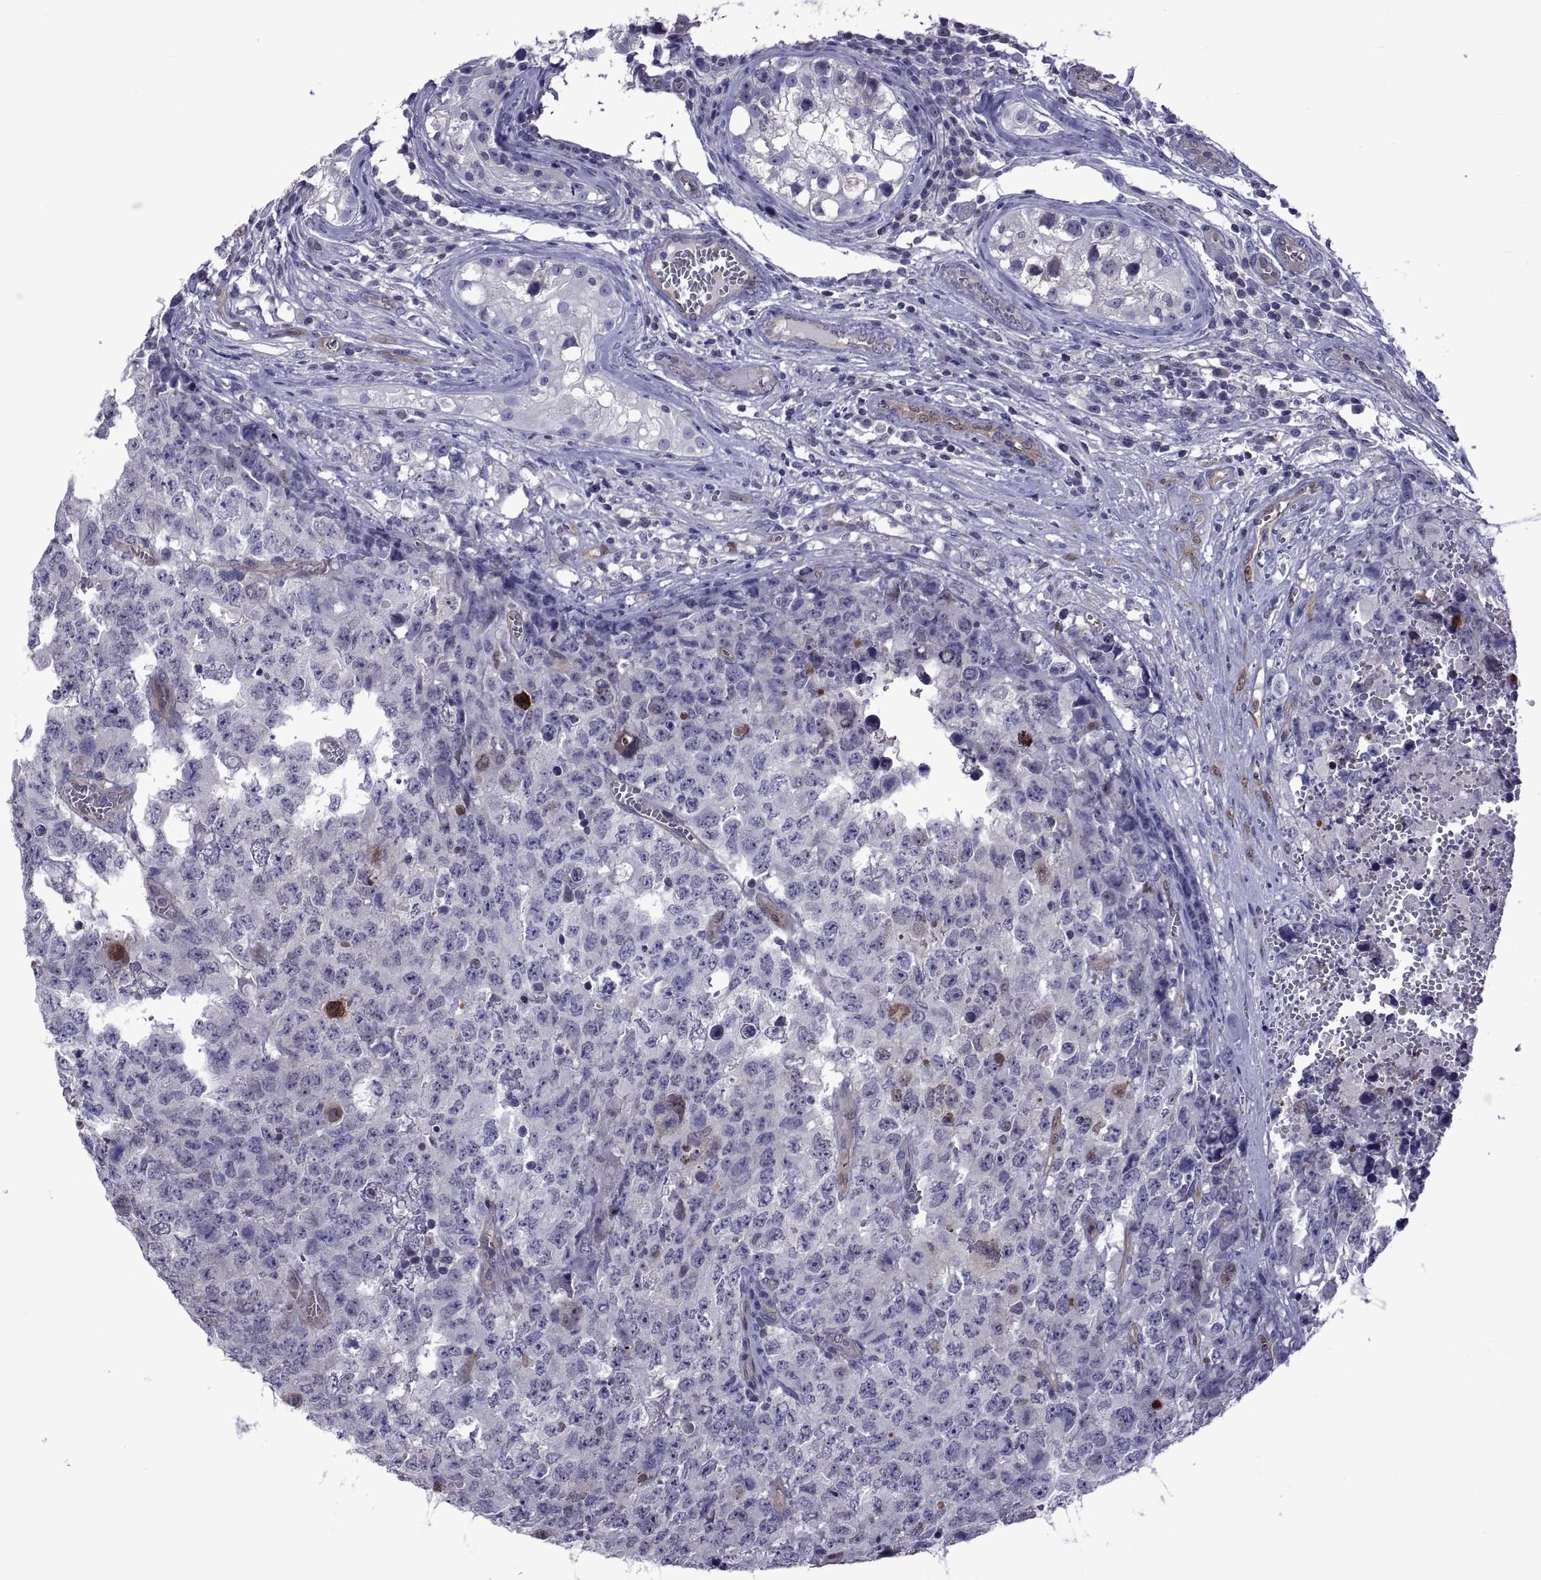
{"staining": {"intensity": "negative", "quantity": "none", "location": "none"}, "tissue": "testis cancer", "cell_type": "Tumor cells", "image_type": "cancer", "snomed": [{"axis": "morphology", "description": "Carcinoma, Embryonal, NOS"}, {"axis": "topography", "description": "Testis"}], "caption": "Tumor cells show no significant protein expression in testis embryonal carcinoma. (Brightfield microscopy of DAB (3,3'-diaminobenzidine) immunohistochemistry at high magnification).", "gene": "LCN9", "patient": {"sex": "male", "age": 23}}